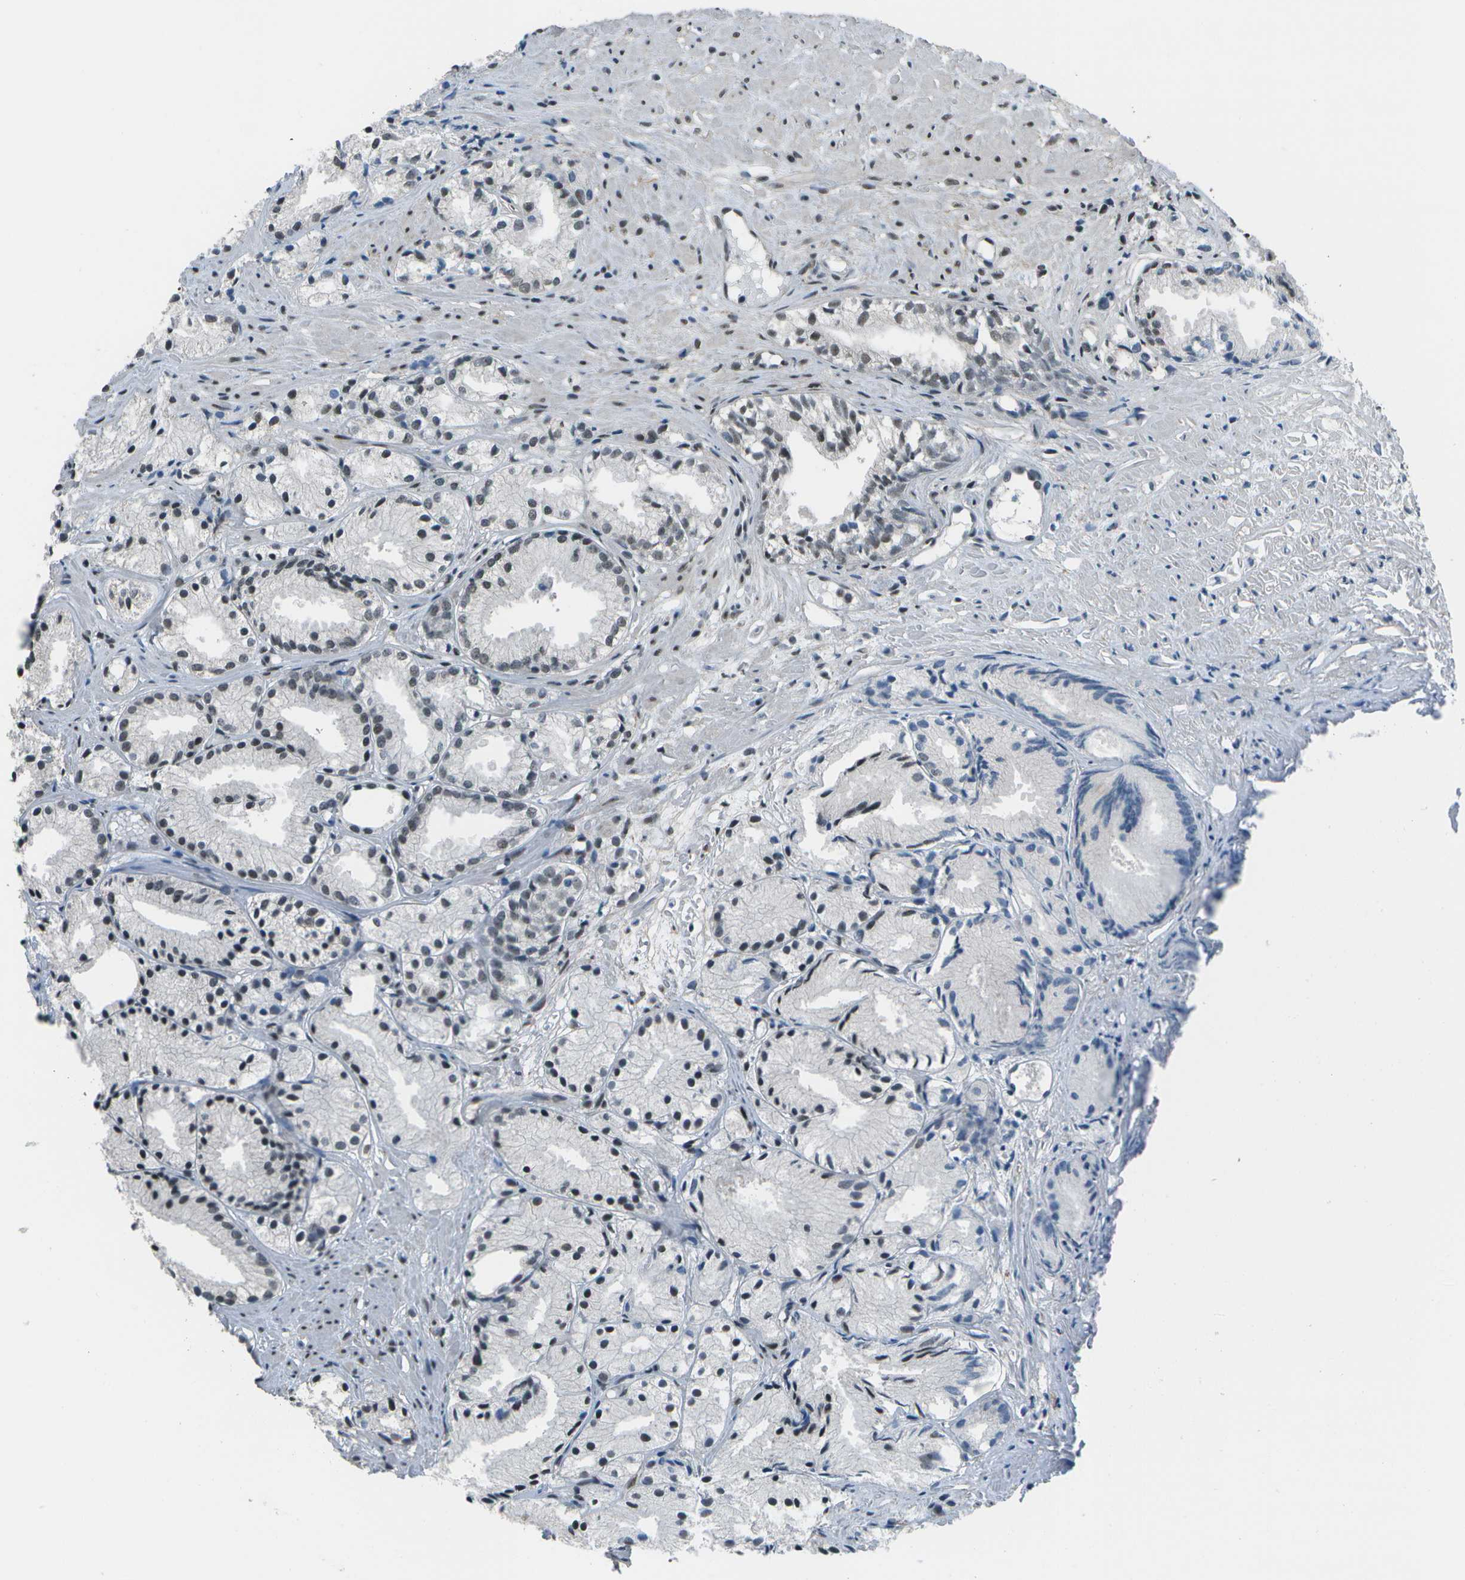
{"staining": {"intensity": "negative", "quantity": "none", "location": "none"}, "tissue": "prostate cancer", "cell_type": "Tumor cells", "image_type": "cancer", "snomed": [{"axis": "morphology", "description": "Adenocarcinoma, Low grade"}, {"axis": "topography", "description": "Prostate"}], "caption": "This photomicrograph is of low-grade adenocarcinoma (prostate) stained with immunohistochemistry (IHC) to label a protein in brown with the nuclei are counter-stained blue. There is no staining in tumor cells.", "gene": "DEPDC1", "patient": {"sex": "male", "age": 72}}